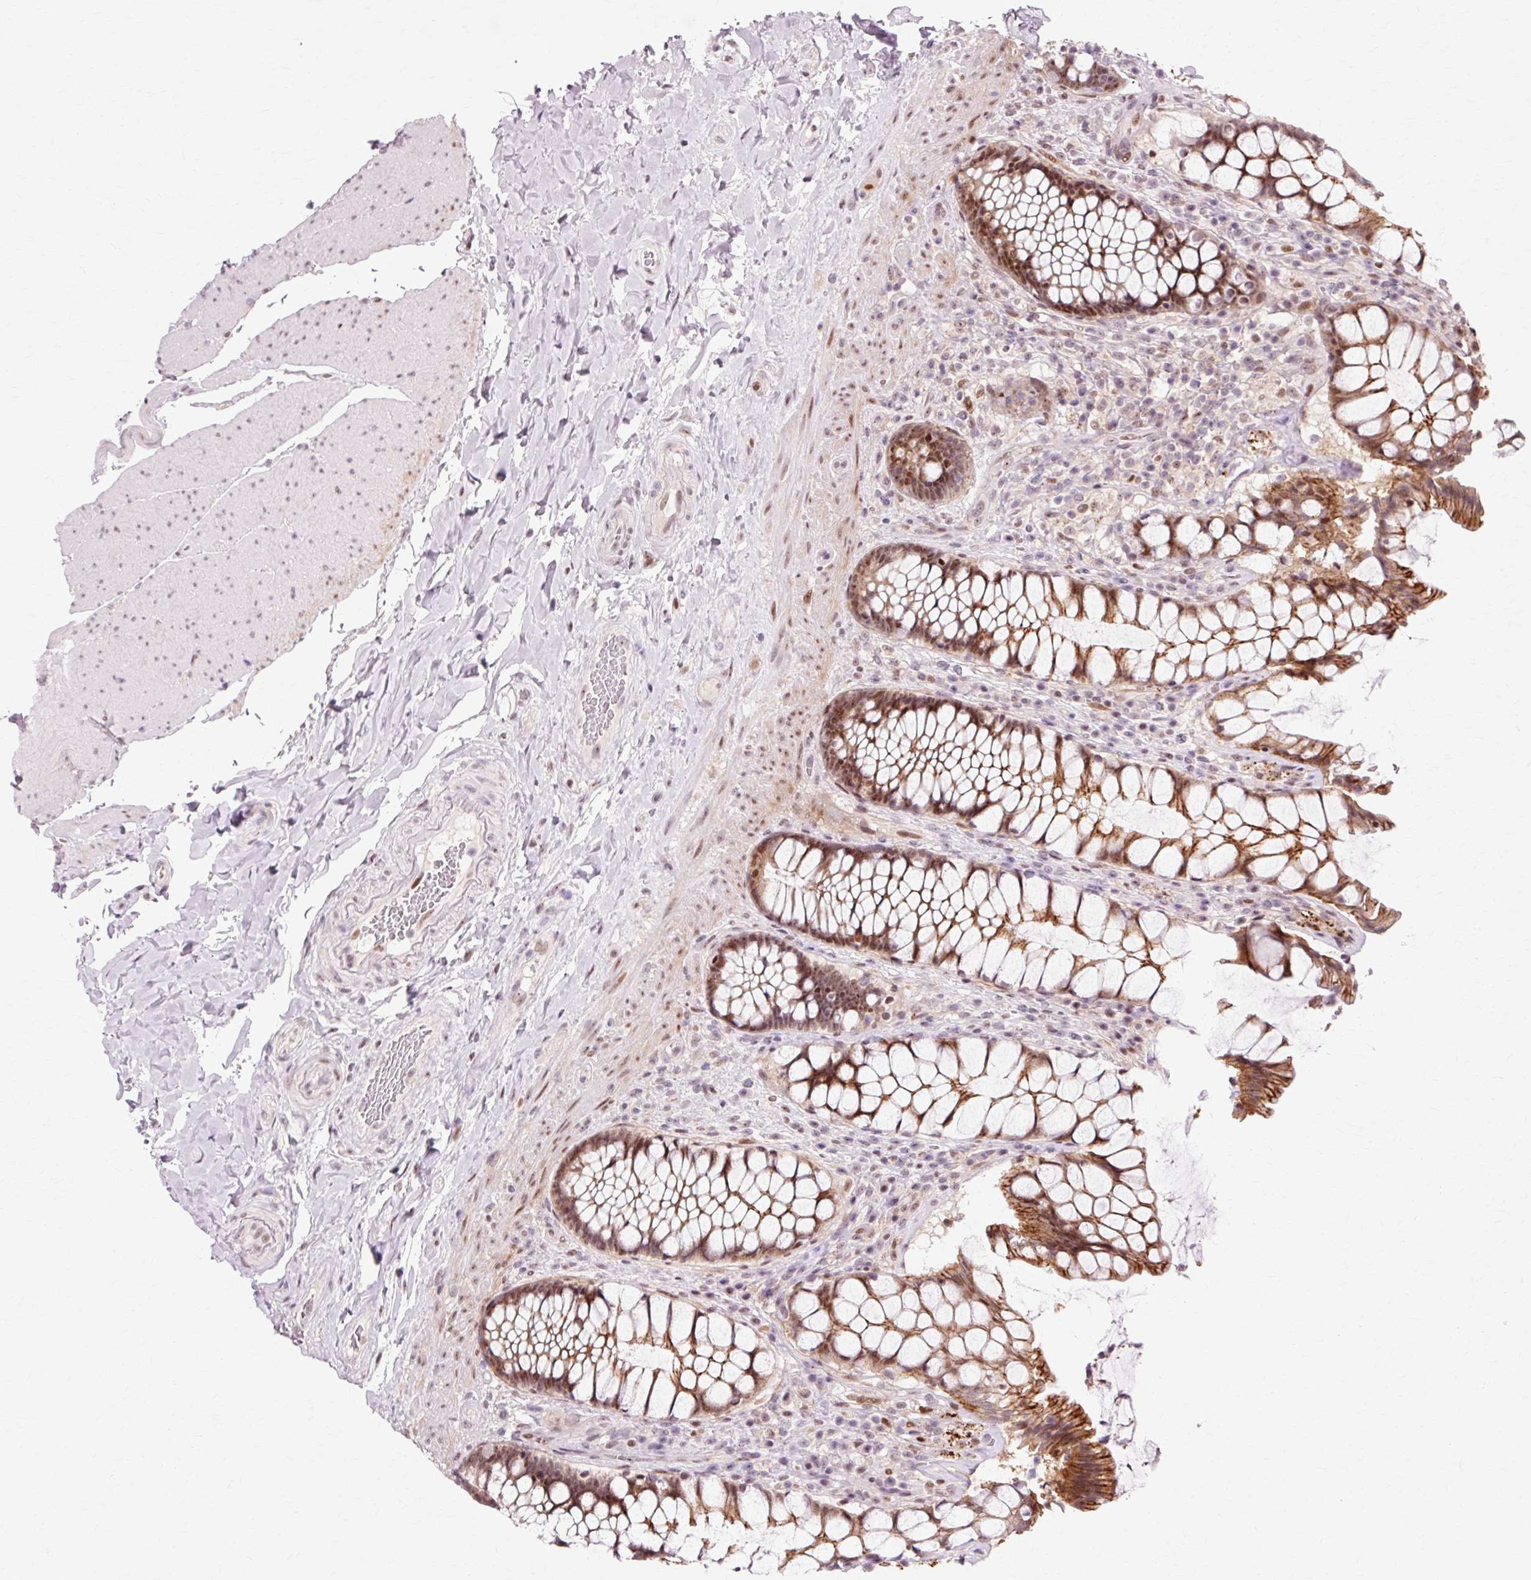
{"staining": {"intensity": "moderate", "quantity": ">75%", "location": "cytoplasmic/membranous,nuclear"}, "tissue": "rectum", "cell_type": "Glandular cells", "image_type": "normal", "snomed": [{"axis": "morphology", "description": "Normal tissue, NOS"}, {"axis": "topography", "description": "Rectum"}], "caption": "High-magnification brightfield microscopy of unremarkable rectum stained with DAB (brown) and counterstained with hematoxylin (blue). glandular cells exhibit moderate cytoplasmic/membranous,nuclear expression is identified in about>75% of cells. (DAB (3,3'-diaminobenzidine) = brown stain, brightfield microscopy at high magnification).", "gene": "MACROD2", "patient": {"sex": "female", "age": 58}}